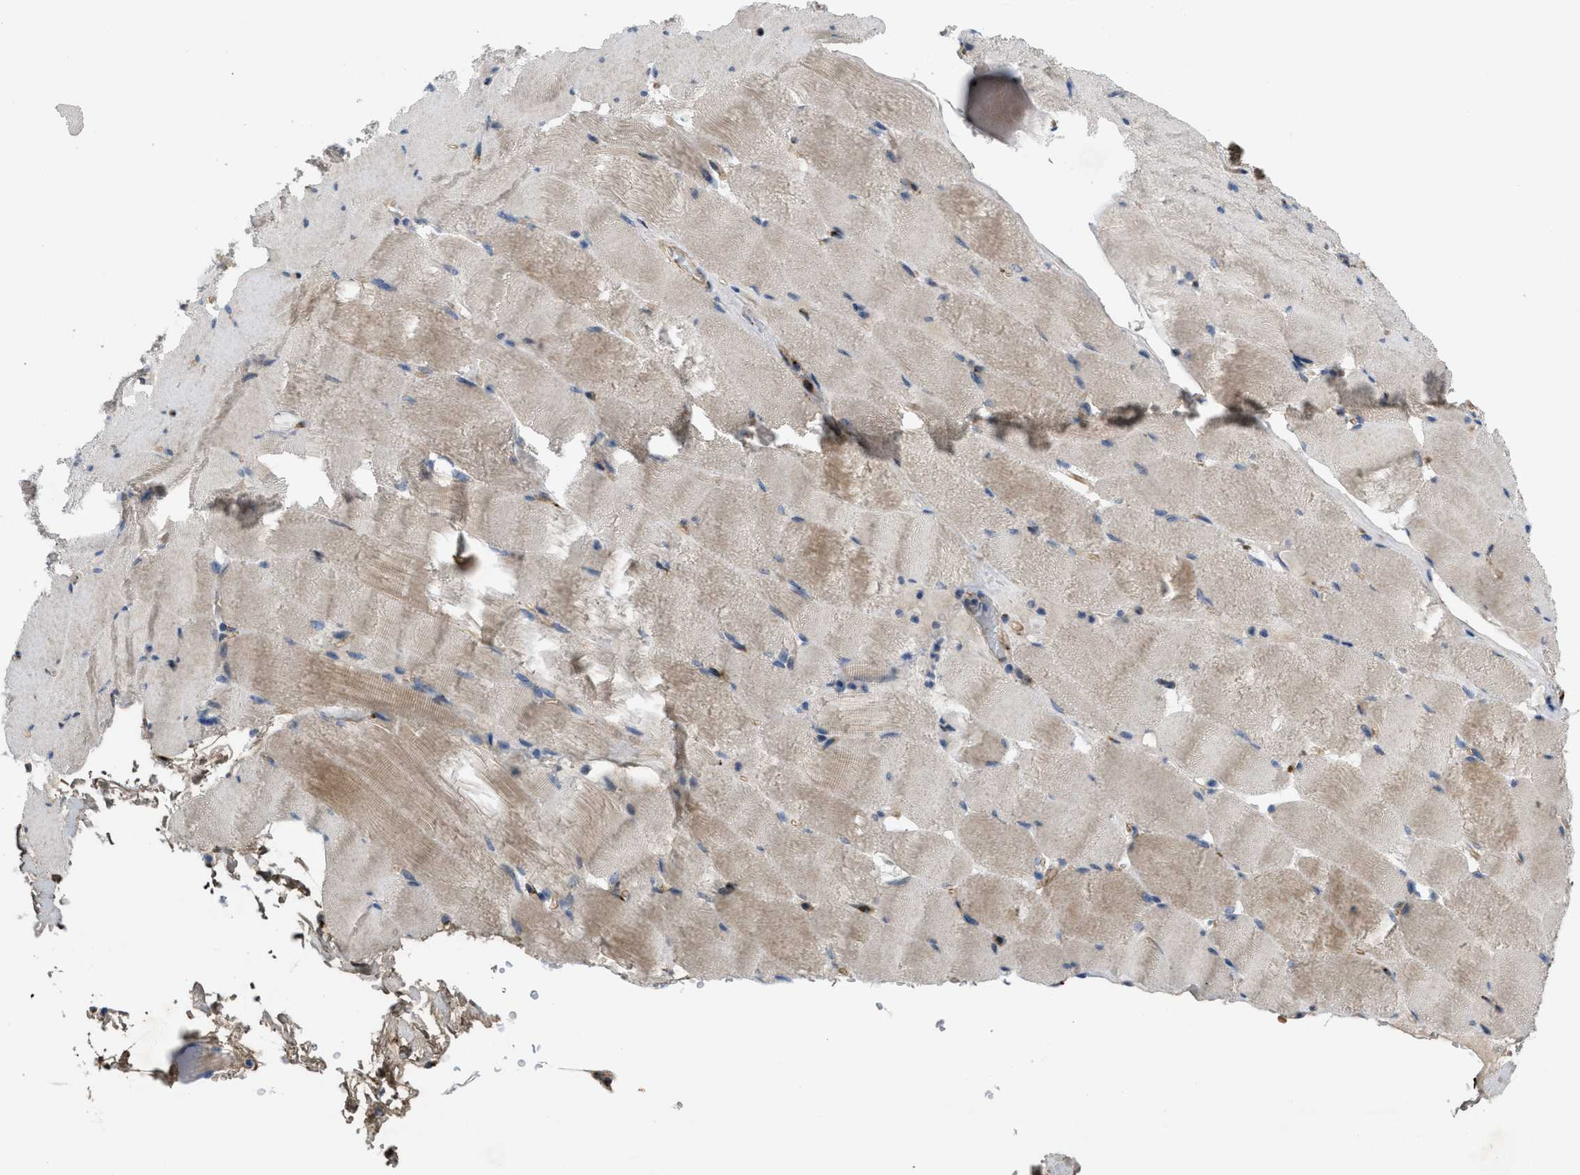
{"staining": {"intensity": "weak", "quantity": "25%-75%", "location": "cytoplasmic/membranous"}, "tissue": "skeletal muscle", "cell_type": "Myocytes", "image_type": "normal", "snomed": [{"axis": "morphology", "description": "Normal tissue, NOS"}, {"axis": "topography", "description": "Skeletal muscle"}], "caption": "Weak cytoplasmic/membranous positivity is seen in about 25%-75% of myocytes in unremarkable skeletal muscle.", "gene": "ZNF70", "patient": {"sex": "male", "age": 62}}